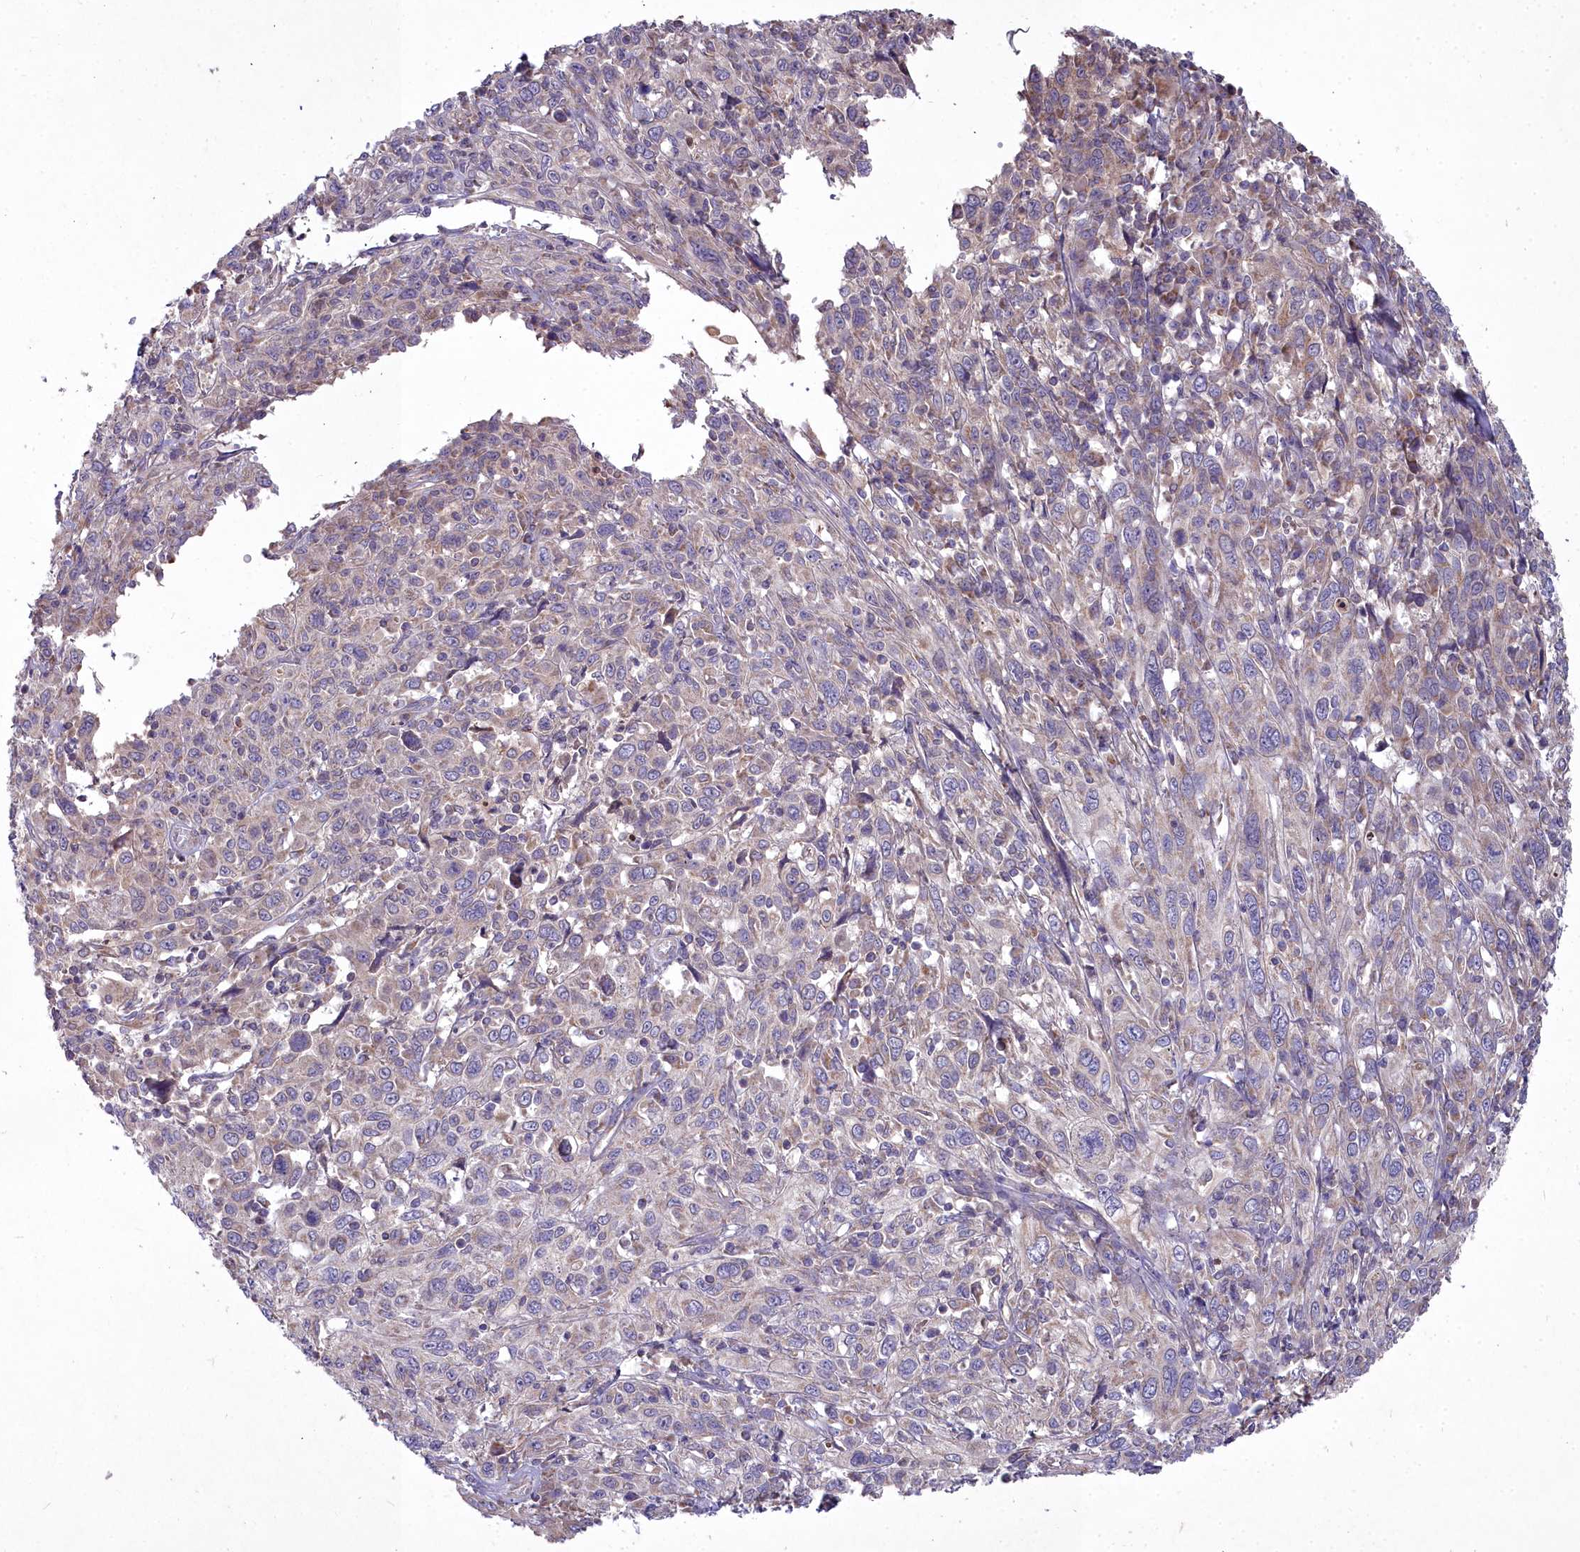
{"staining": {"intensity": "weak", "quantity": "25%-75%", "location": "cytoplasmic/membranous"}, "tissue": "cervical cancer", "cell_type": "Tumor cells", "image_type": "cancer", "snomed": [{"axis": "morphology", "description": "Squamous cell carcinoma, NOS"}, {"axis": "topography", "description": "Cervix"}], "caption": "Brown immunohistochemical staining in cervical cancer reveals weak cytoplasmic/membranous positivity in approximately 25%-75% of tumor cells. (IHC, brightfield microscopy, high magnification).", "gene": "MICU2", "patient": {"sex": "female", "age": 46}}